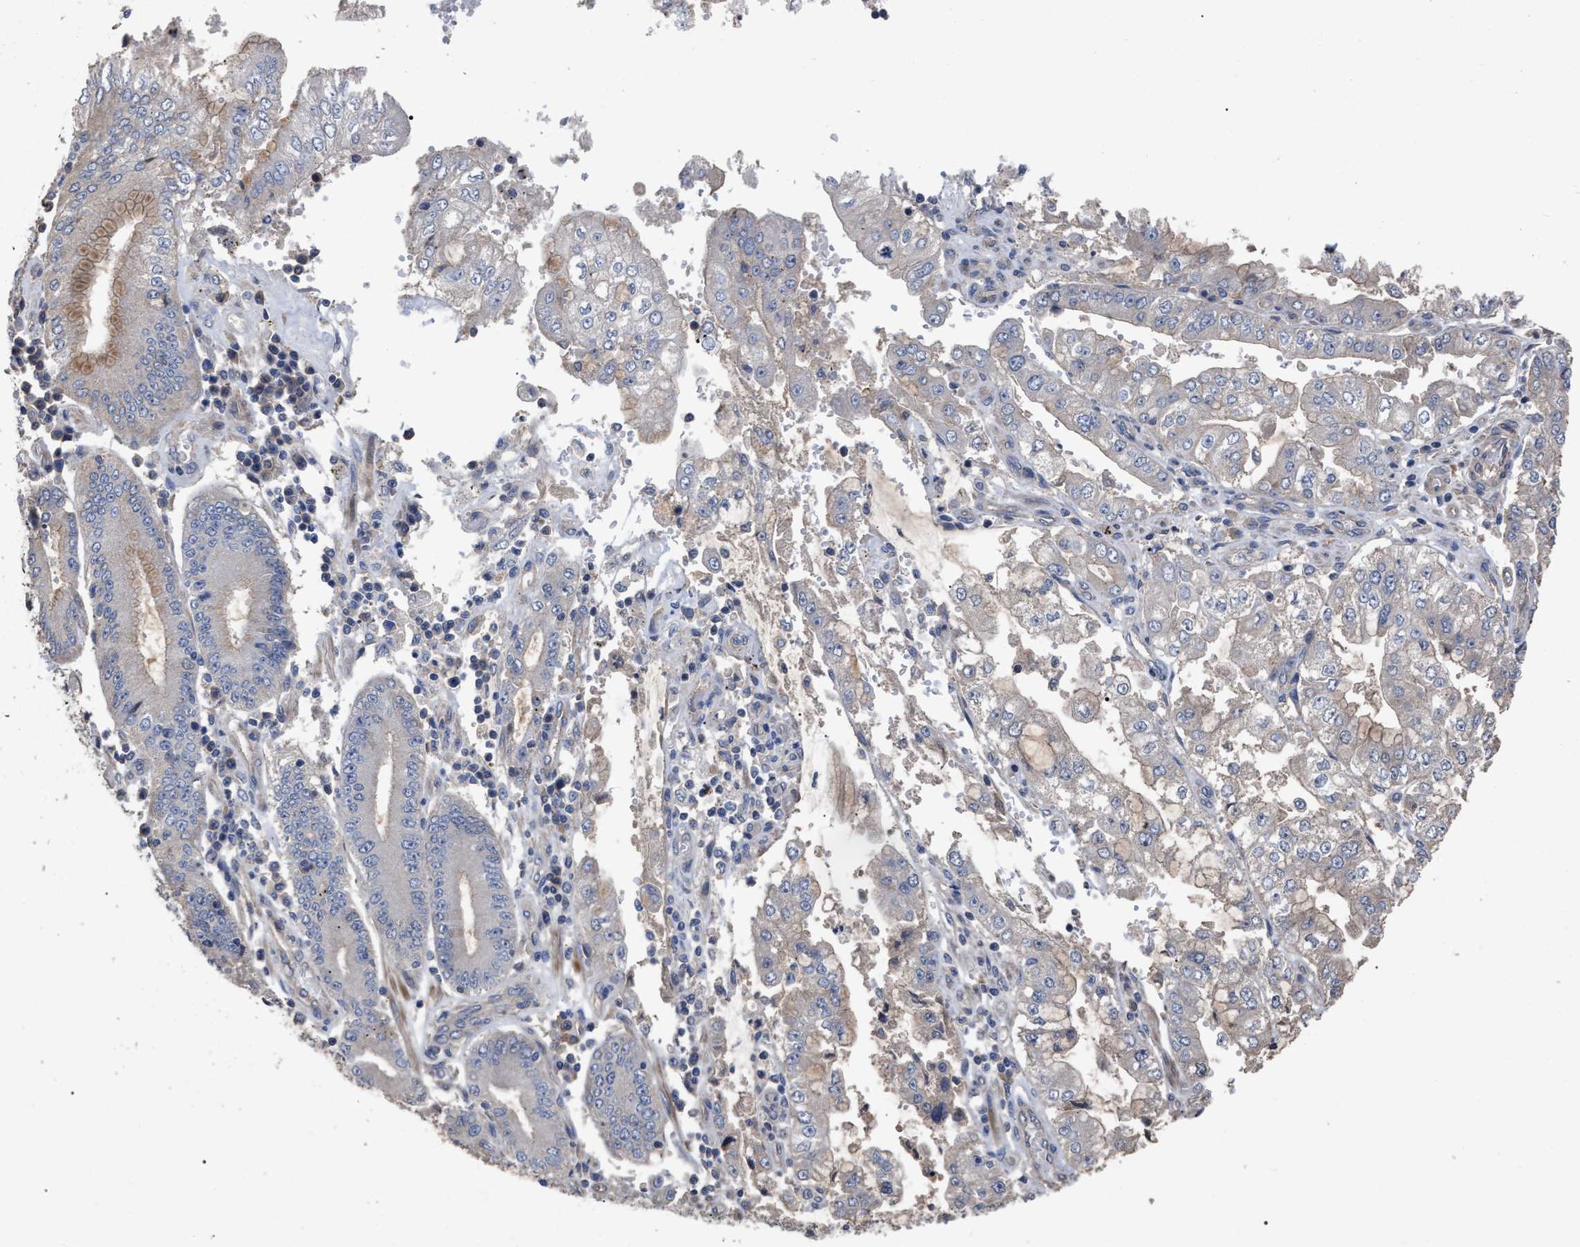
{"staining": {"intensity": "negative", "quantity": "none", "location": "none"}, "tissue": "stomach cancer", "cell_type": "Tumor cells", "image_type": "cancer", "snomed": [{"axis": "morphology", "description": "Adenocarcinoma, NOS"}, {"axis": "topography", "description": "Stomach"}], "caption": "Photomicrograph shows no significant protein staining in tumor cells of stomach cancer.", "gene": "BTN2A1", "patient": {"sex": "male", "age": 76}}